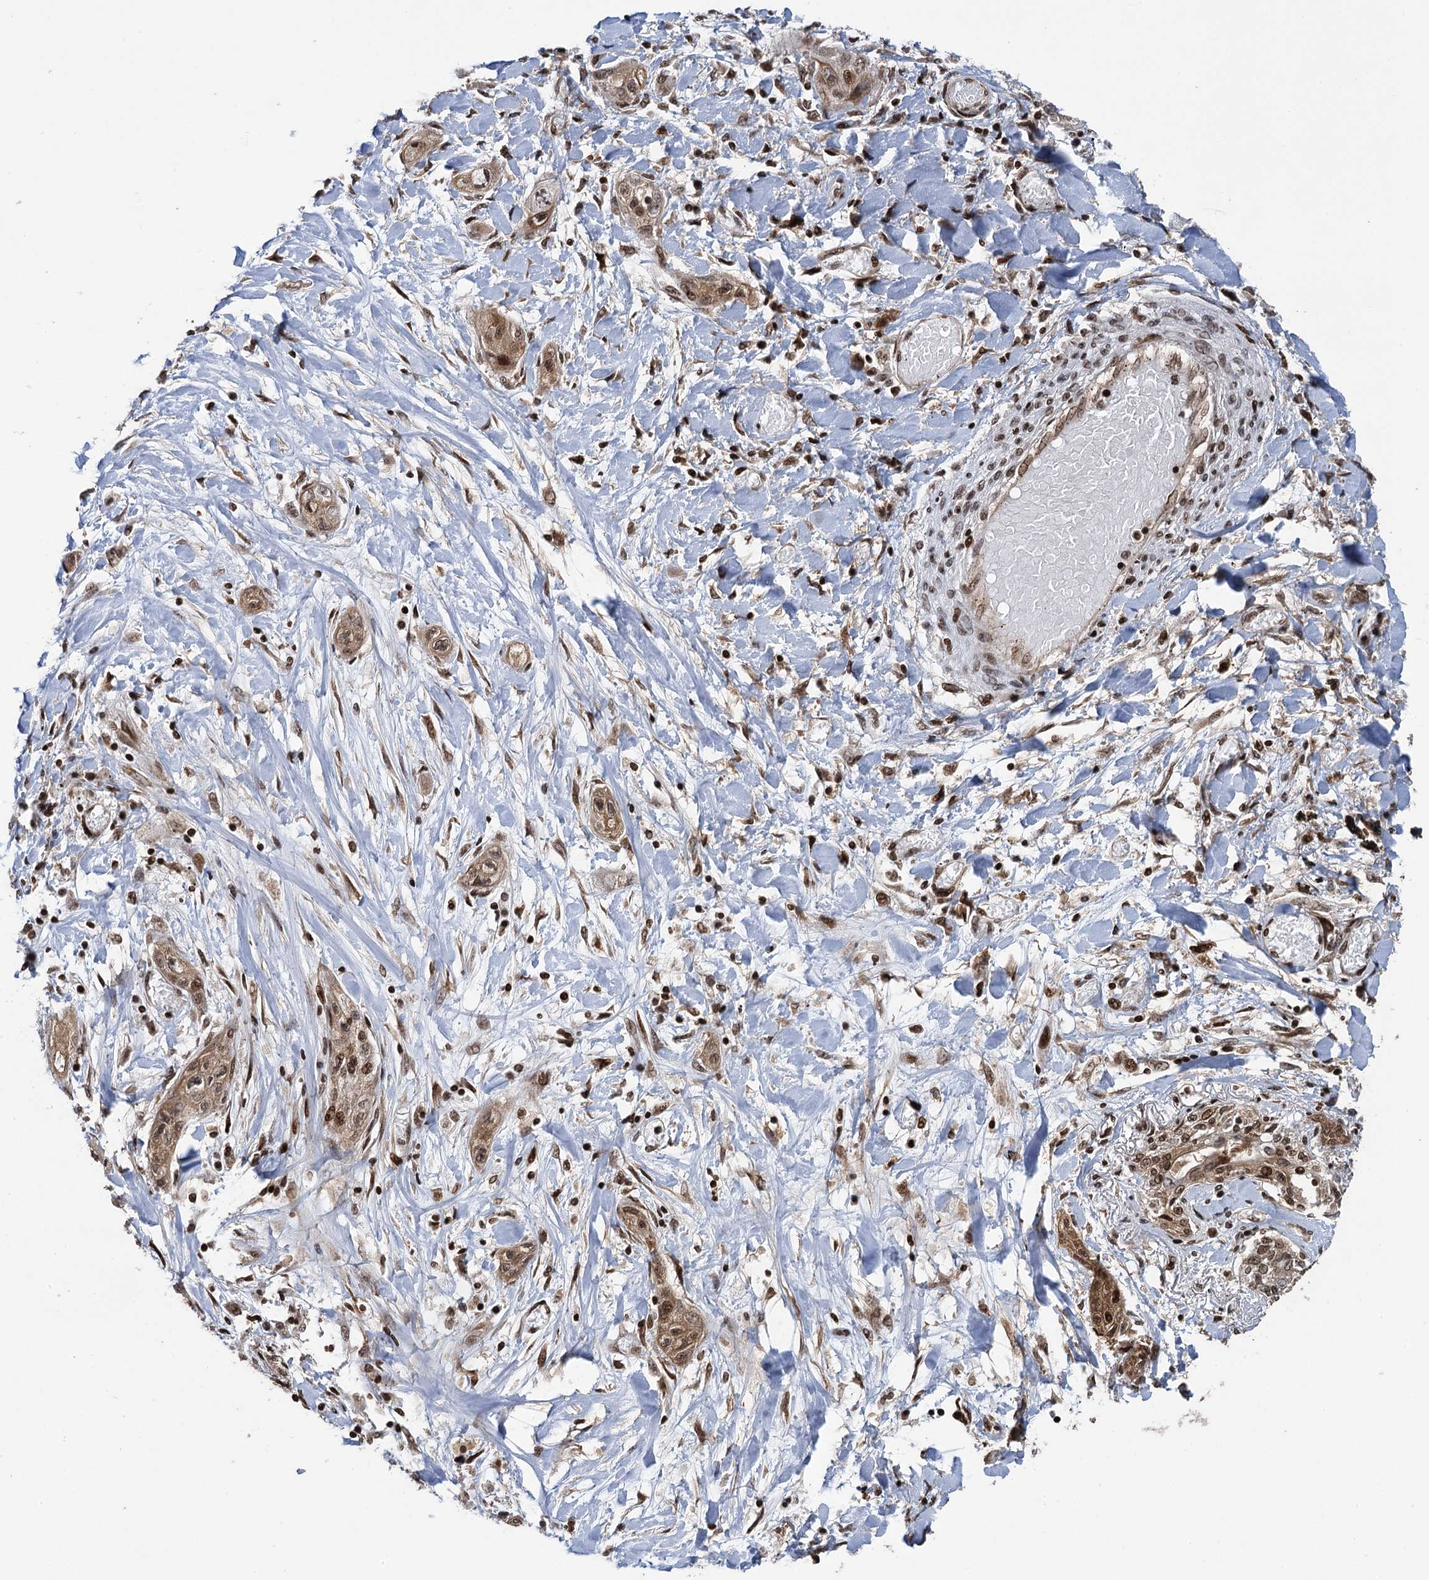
{"staining": {"intensity": "moderate", "quantity": ">75%", "location": "cytoplasmic/membranous,nuclear"}, "tissue": "lung cancer", "cell_type": "Tumor cells", "image_type": "cancer", "snomed": [{"axis": "morphology", "description": "Squamous cell carcinoma, NOS"}, {"axis": "topography", "description": "Lung"}], "caption": "Human squamous cell carcinoma (lung) stained with a brown dye demonstrates moderate cytoplasmic/membranous and nuclear positive positivity in approximately >75% of tumor cells.", "gene": "ZNF169", "patient": {"sex": "female", "age": 47}}